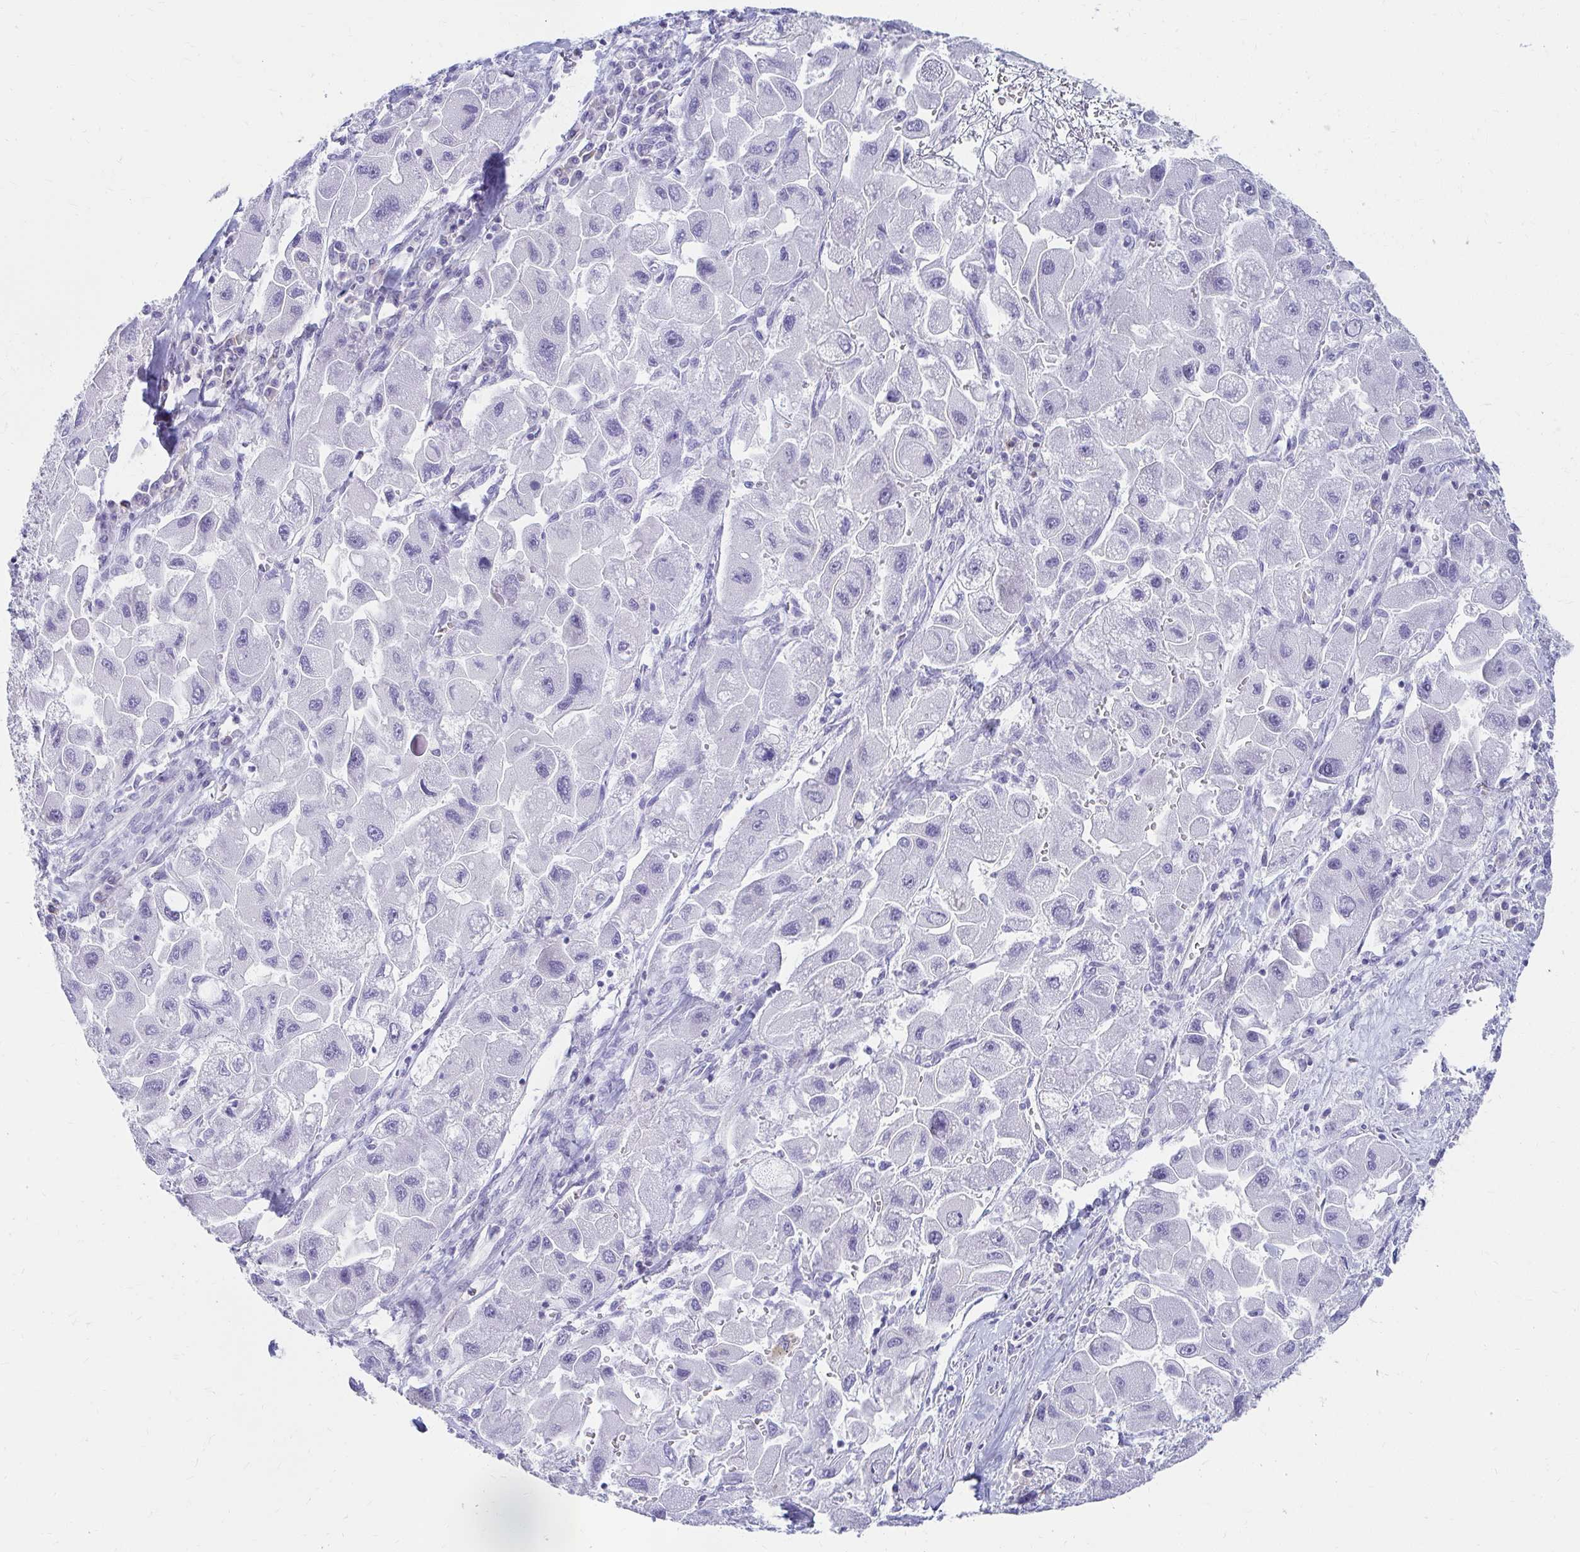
{"staining": {"intensity": "negative", "quantity": "none", "location": "none"}, "tissue": "liver cancer", "cell_type": "Tumor cells", "image_type": "cancer", "snomed": [{"axis": "morphology", "description": "Carcinoma, Hepatocellular, NOS"}, {"axis": "topography", "description": "Liver"}], "caption": "The immunohistochemistry histopathology image has no significant expression in tumor cells of liver hepatocellular carcinoma tissue. (DAB immunohistochemistry (IHC), high magnification).", "gene": "C19orf81", "patient": {"sex": "male", "age": 24}}